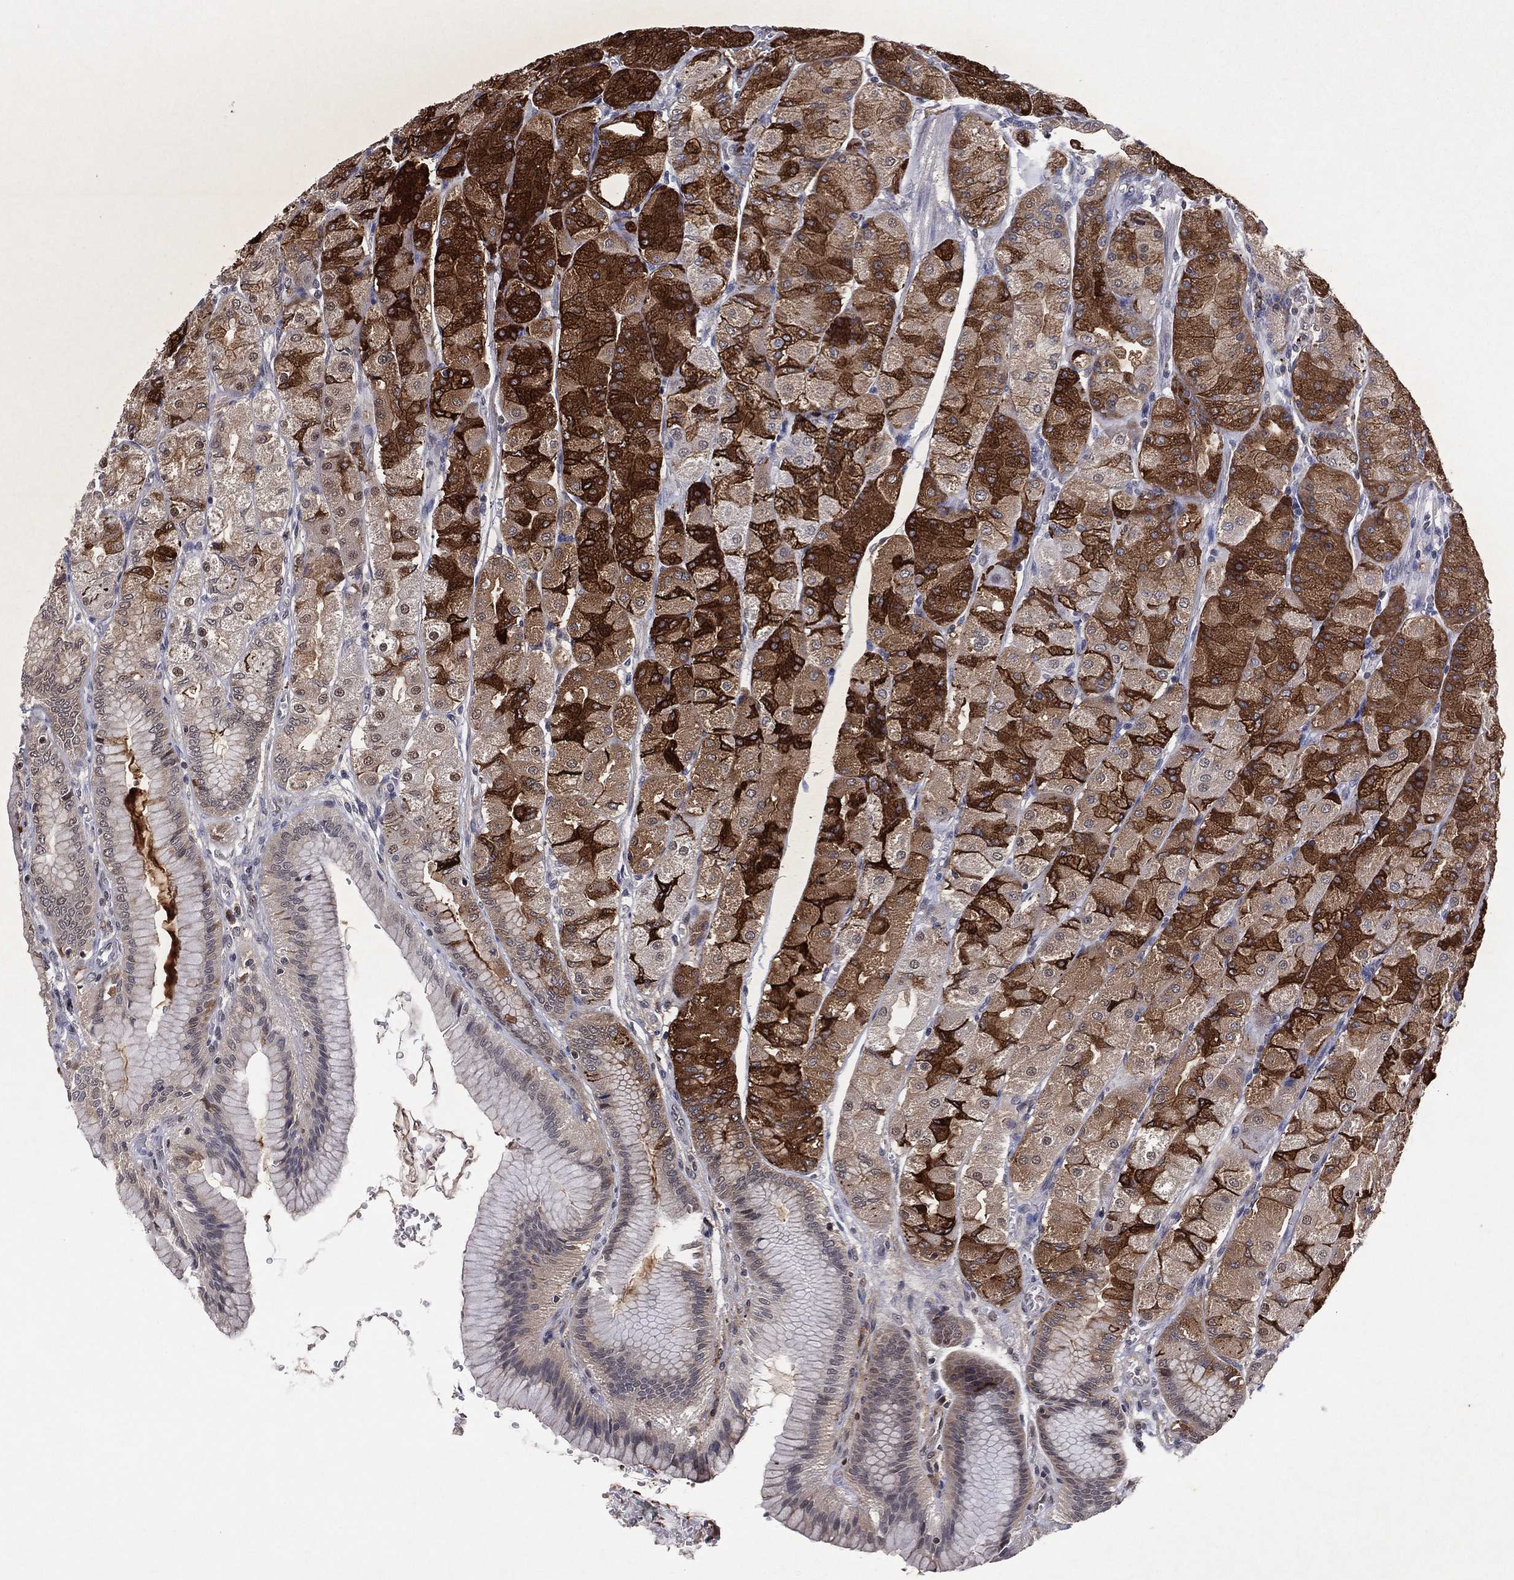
{"staining": {"intensity": "strong", "quantity": ">75%", "location": "cytoplasmic/membranous"}, "tissue": "stomach", "cell_type": "Glandular cells", "image_type": "normal", "snomed": [{"axis": "morphology", "description": "Normal tissue, NOS"}, {"axis": "morphology", "description": "Adenocarcinoma, NOS"}, {"axis": "morphology", "description": "Adenocarcinoma, High grade"}, {"axis": "topography", "description": "Stomach, upper"}, {"axis": "topography", "description": "Stomach"}], "caption": "Benign stomach reveals strong cytoplasmic/membranous staining in about >75% of glandular cells The protein is stained brown, and the nuclei are stained in blue (DAB (3,3'-diaminobenzidine) IHC with brightfield microscopy, high magnification)..", "gene": "ICOSLG", "patient": {"sex": "female", "age": 65}}